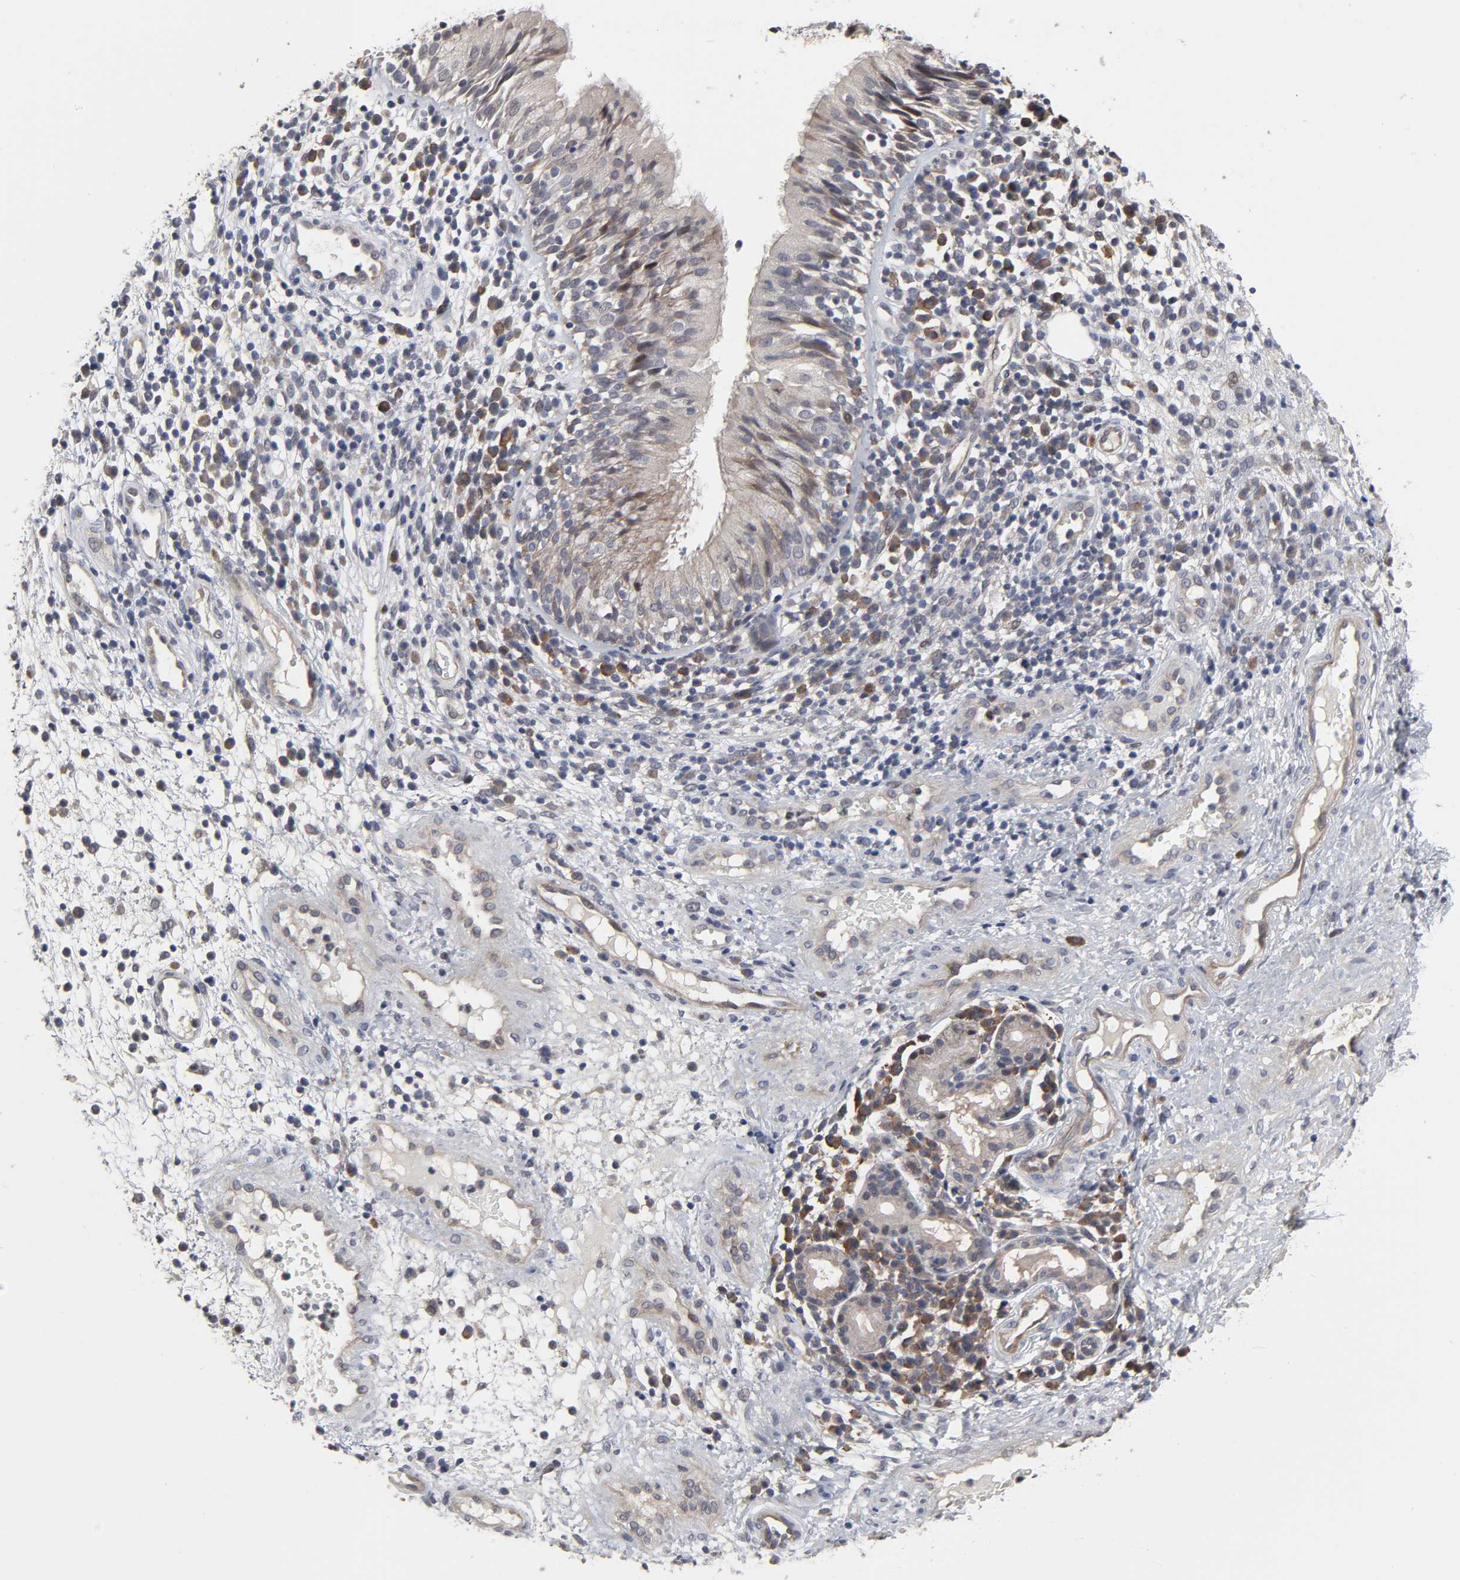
{"staining": {"intensity": "moderate", "quantity": ">75%", "location": "cytoplasmic/membranous,nuclear"}, "tissue": "nasopharynx", "cell_type": "Respiratory epithelial cells", "image_type": "normal", "snomed": [{"axis": "morphology", "description": "Normal tissue, NOS"}, {"axis": "morphology", "description": "Inflammation, NOS"}, {"axis": "morphology", "description": "Malignant melanoma, Metastatic site"}, {"axis": "topography", "description": "Nasopharynx"}], "caption": "DAB immunohistochemical staining of benign nasopharynx demonstrates moderate cytoplasmic/membranous,nuclear protein expression in about >75% of respiratory epithelial cells.", "gene": "HNF4A", "patient": {"sex": "female", "age": 55}}